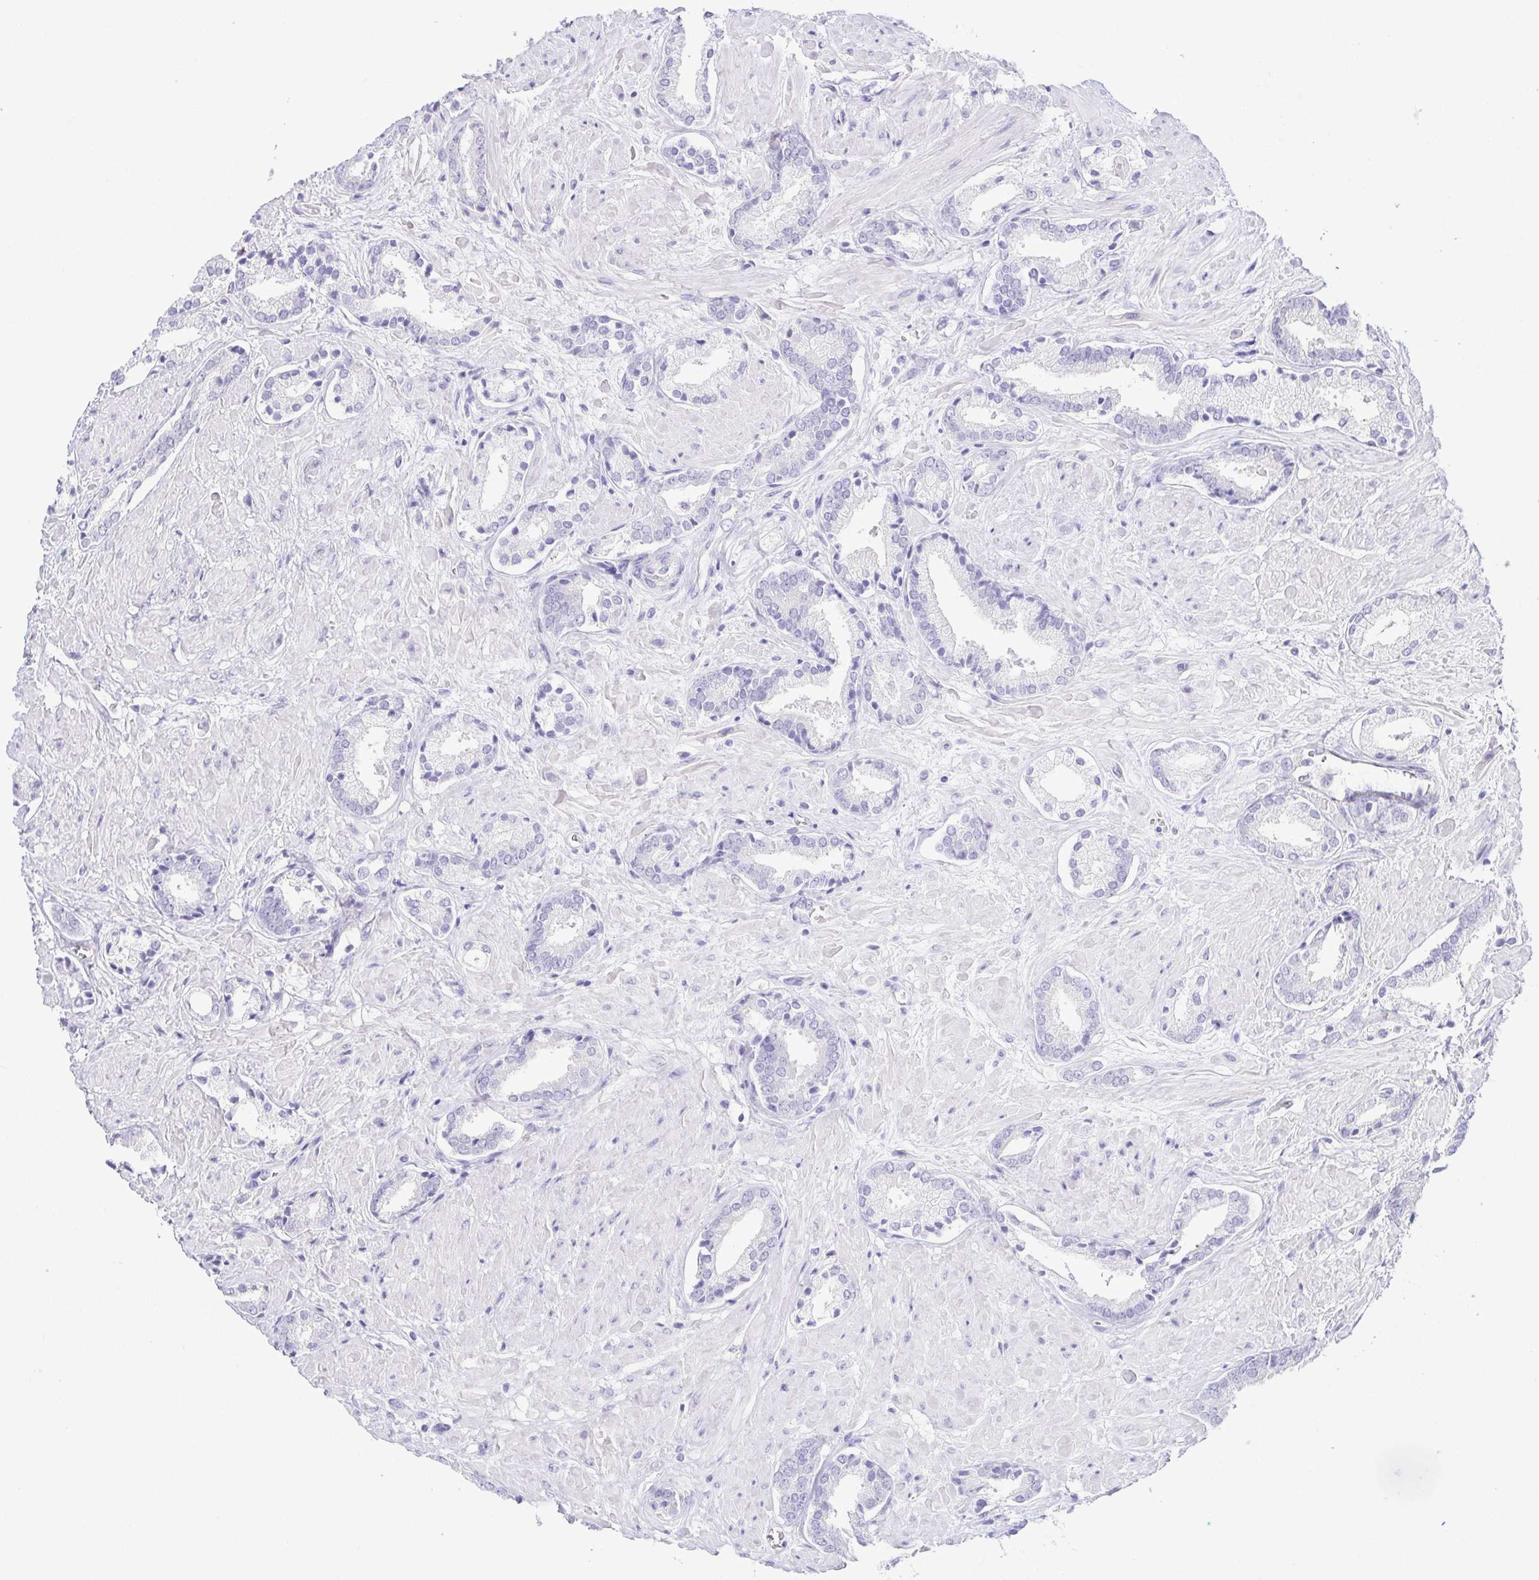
{"staining": {"intensity": "negative", "quantity": "none", "location": "none"}, "tissue": "prostate cancer", "cell_type": "Tumor cells", "image_type": "cancer", "snomed": [{"axis": "morphology", "description": "Adenocarcinoma, High grade"}, {"axis": "topography", "description": "Prostate"}], "caption": "DAB immunohistochemical staining of prostate cancer (high-grade adenocarcinoma) exhibits no significant expression in tumor cells.", "gene": "EPB42", "patient": {"sex": "male", "age": 56}}